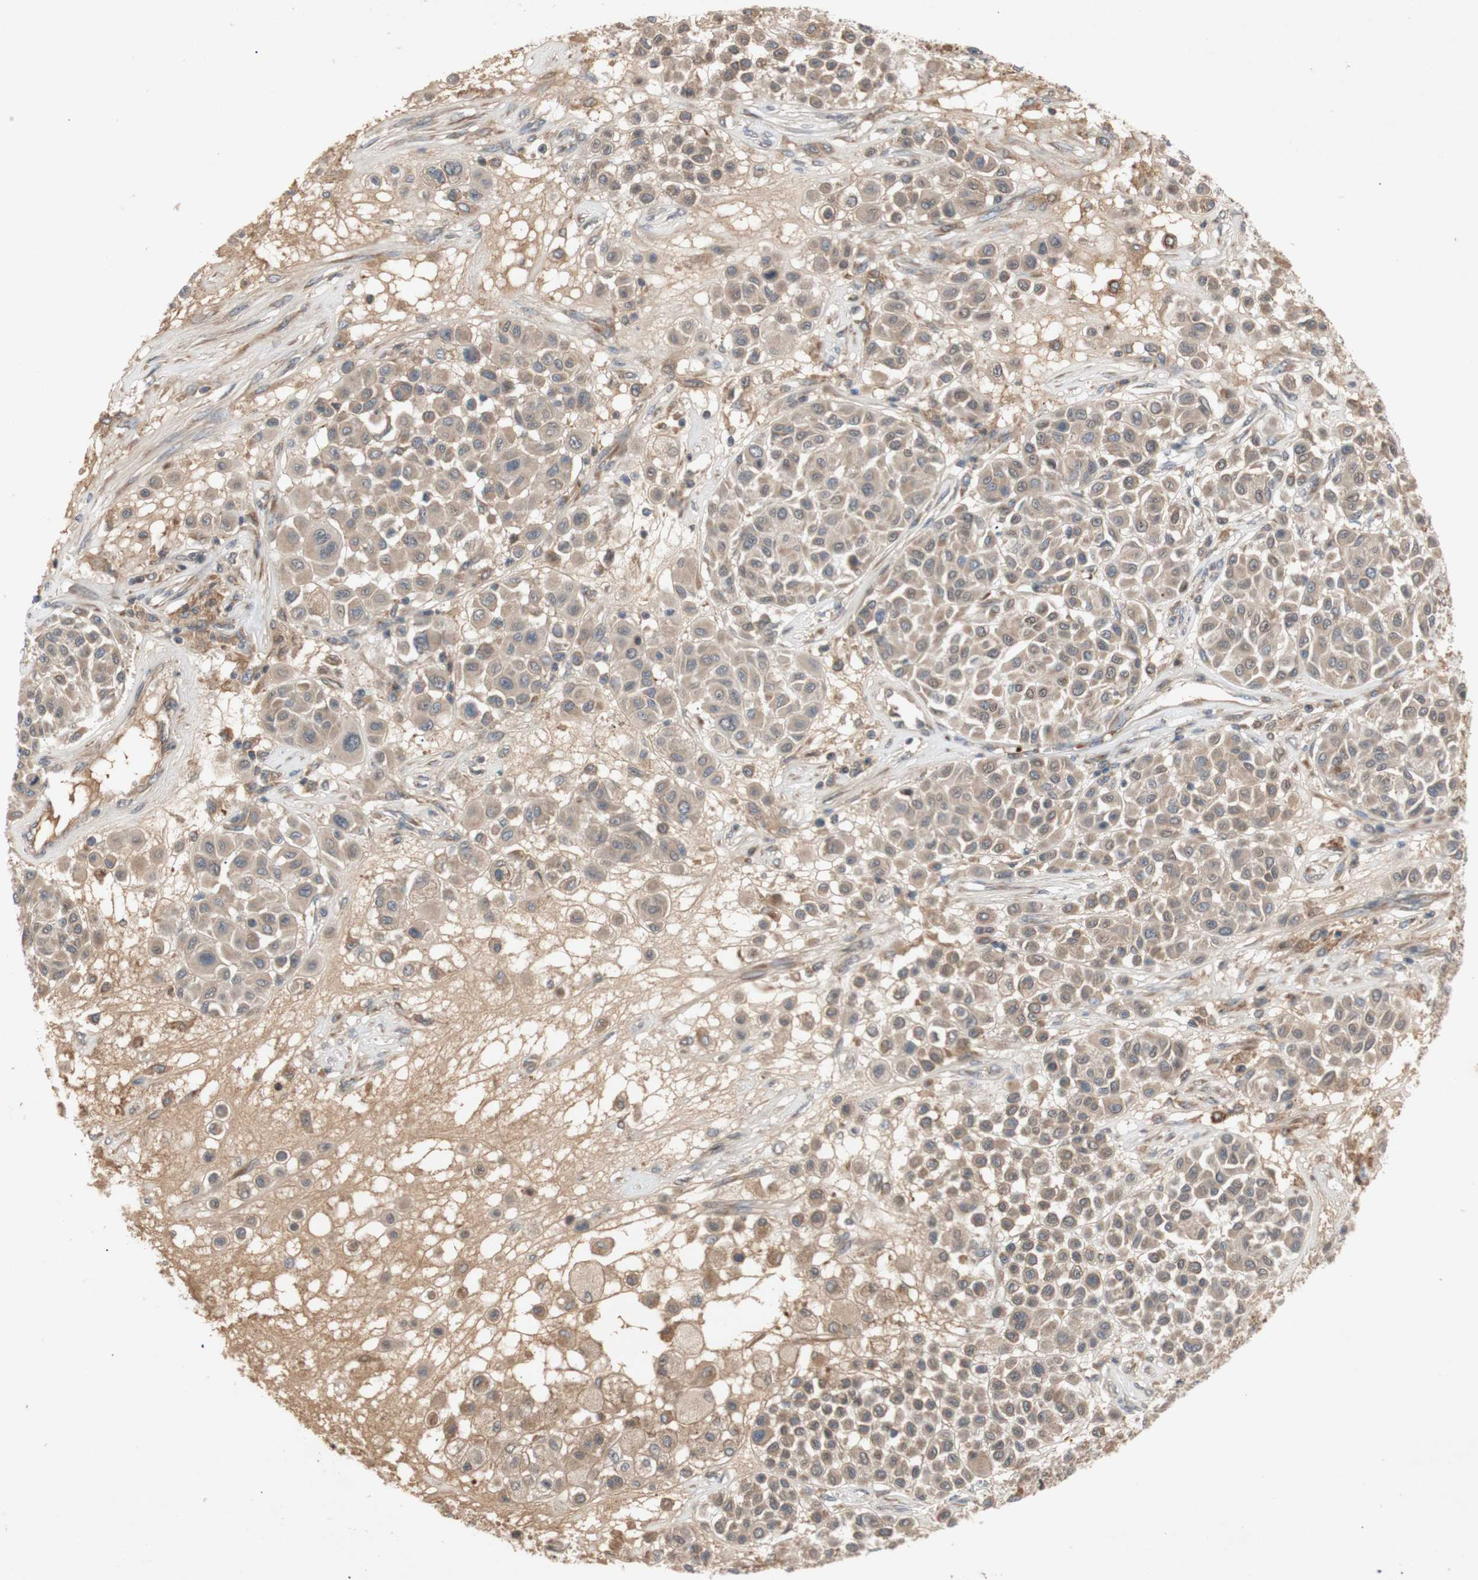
{"staining": {"intensity": "moderate", "quantity": ">75%", "location": "cytoplasmic/membranous"}, "tissue": "melanoma", "cell_type": "Tumor cells", "image_type": "cancer", "snomed": [{"axis": "morphology", "description": "Malignant melanoma, Metastatic site"}, {"axis": "topography", "description": "Soft tissue"}], "caption": "Melanoma tissue displays moderate cytoplasmic/membranous positivity in approximately >75% of tumor cells", "gene": "PKN1", "patient": {"sex": "male", "age": 41}}